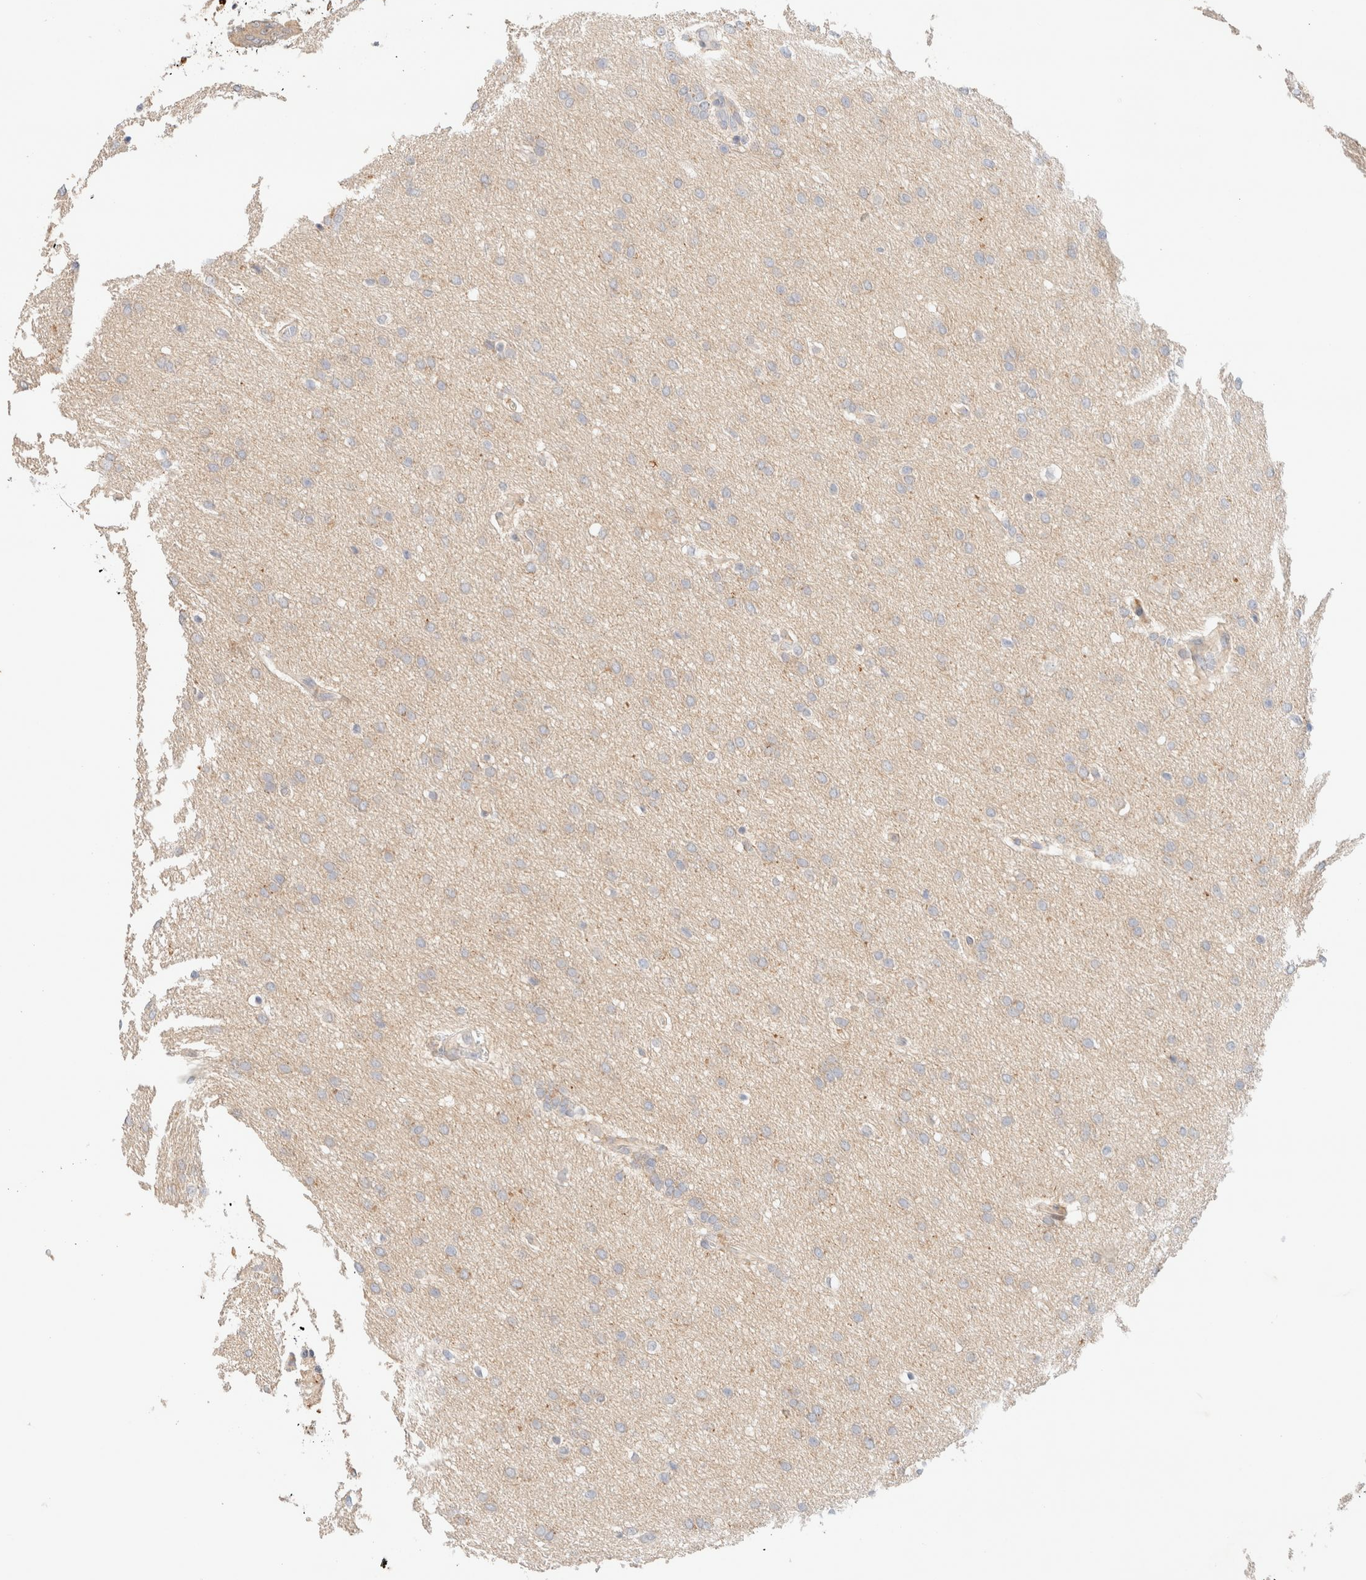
{"staining": {"intensity": "negative", "quantity": "none", "location": "none"}, "tissue": "glioma", "cell_type": "Tumor cells", "image_type": "cancer", "snomed": [{"axis": "morphology", "description": "Glioma, malignant, Low grade"}, {"axis": "topography", "description": "Brain"}], "caption": "Immunohistochemistry (IHC) image of human glioma stained for a protein (brown), which shows no expression in tumor cells.", "gene": "SGSM2", "patient": {"sex": "female", "age": 37}}